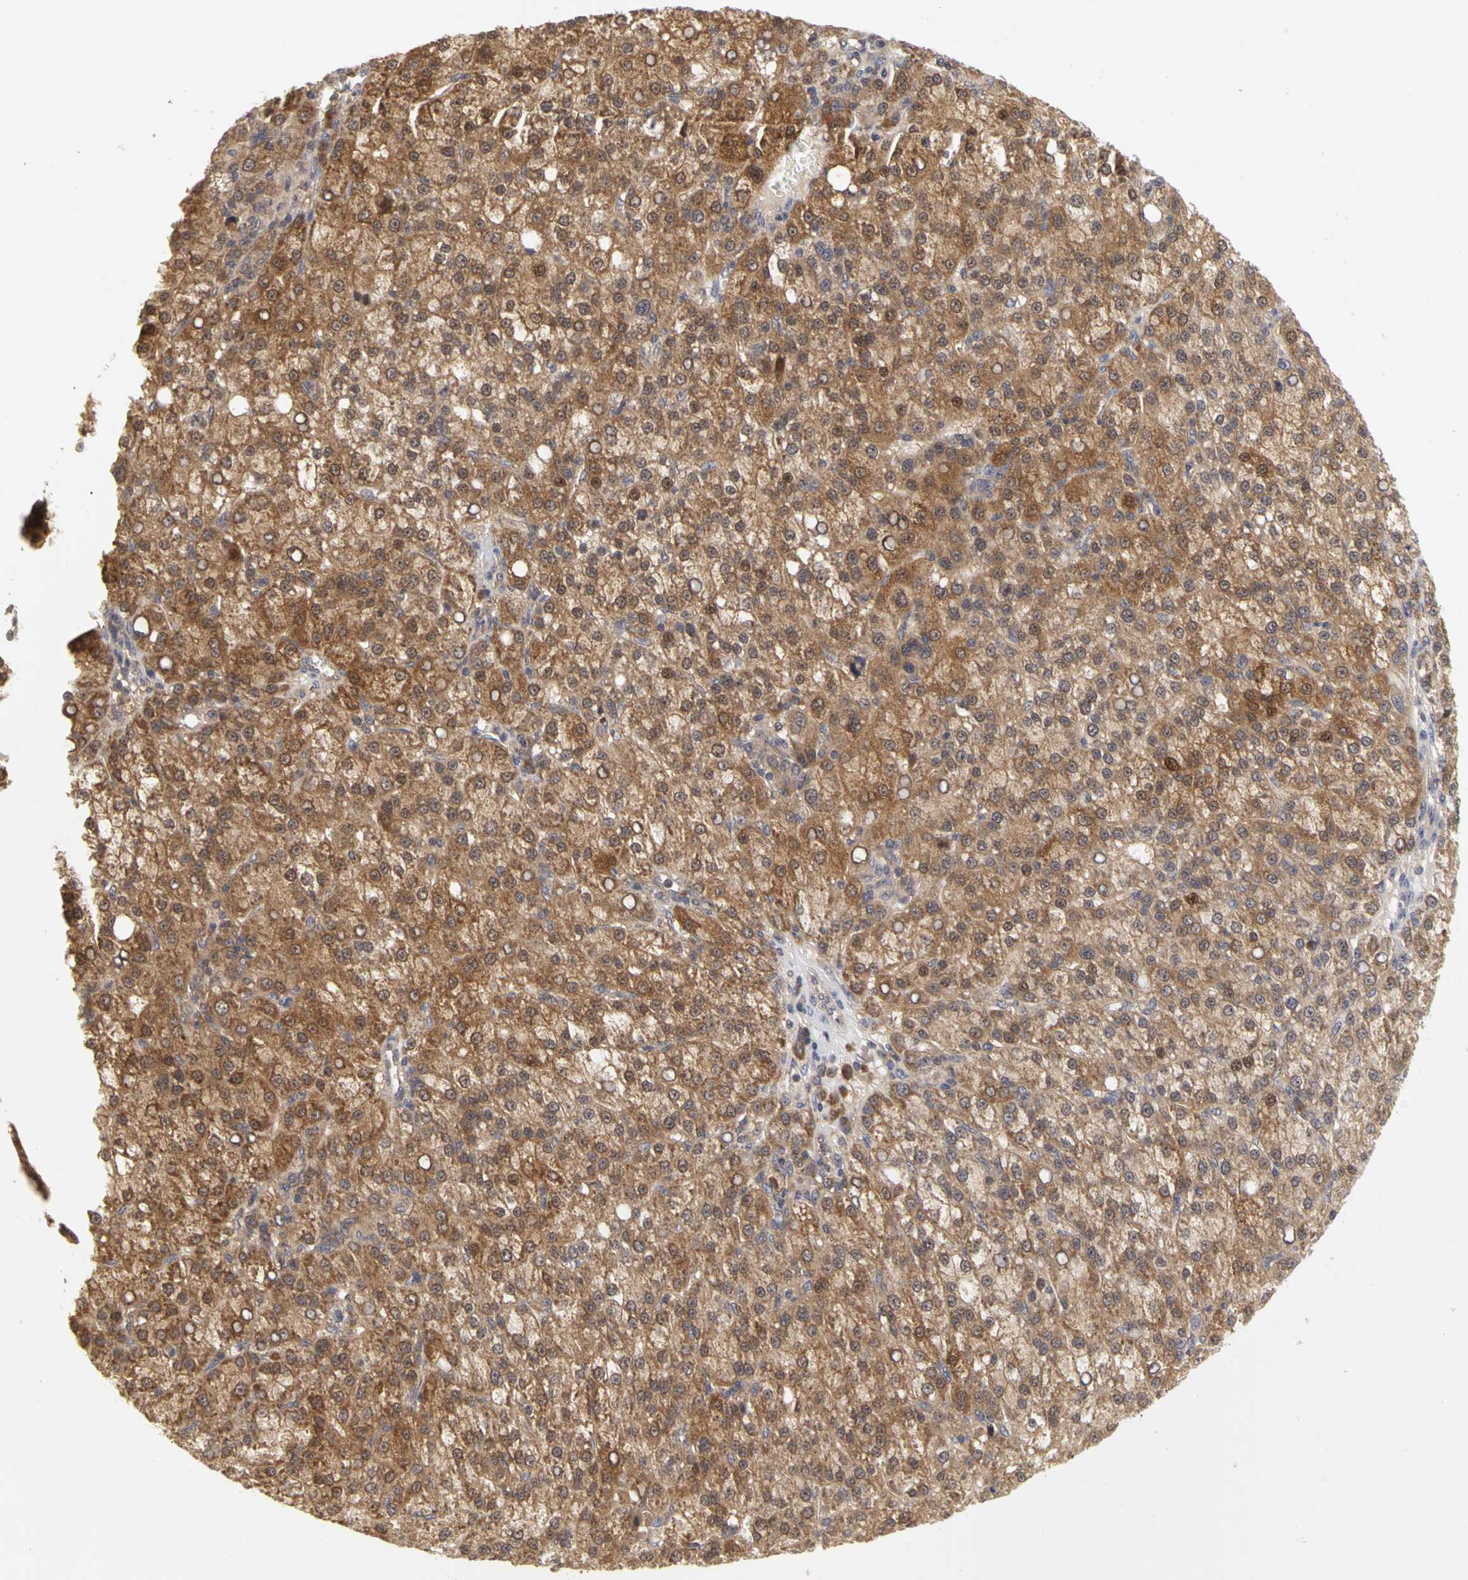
{"staining": {"intensity": "moderate", "quantity": ">75%", "location": "cytoplasmic/membranous"}, "tissue": "liver cancer", "cell_type": "Tumor cells", "image_type": "cancer", "snomed": [{"axis": "morphology", "description": "Carcinoma, Hepatocellular, NOS"}, {"axis": "topography", "description": "Liver"}], "caption": "Approximately >75% of tumor cells in liver cancer reveal moderate cytoplasmic/membranous protein expression as visualized by brown immunohistochemical staining.", "gene": "IRAK1", "patient": {"sex": "female", "age": 58}}